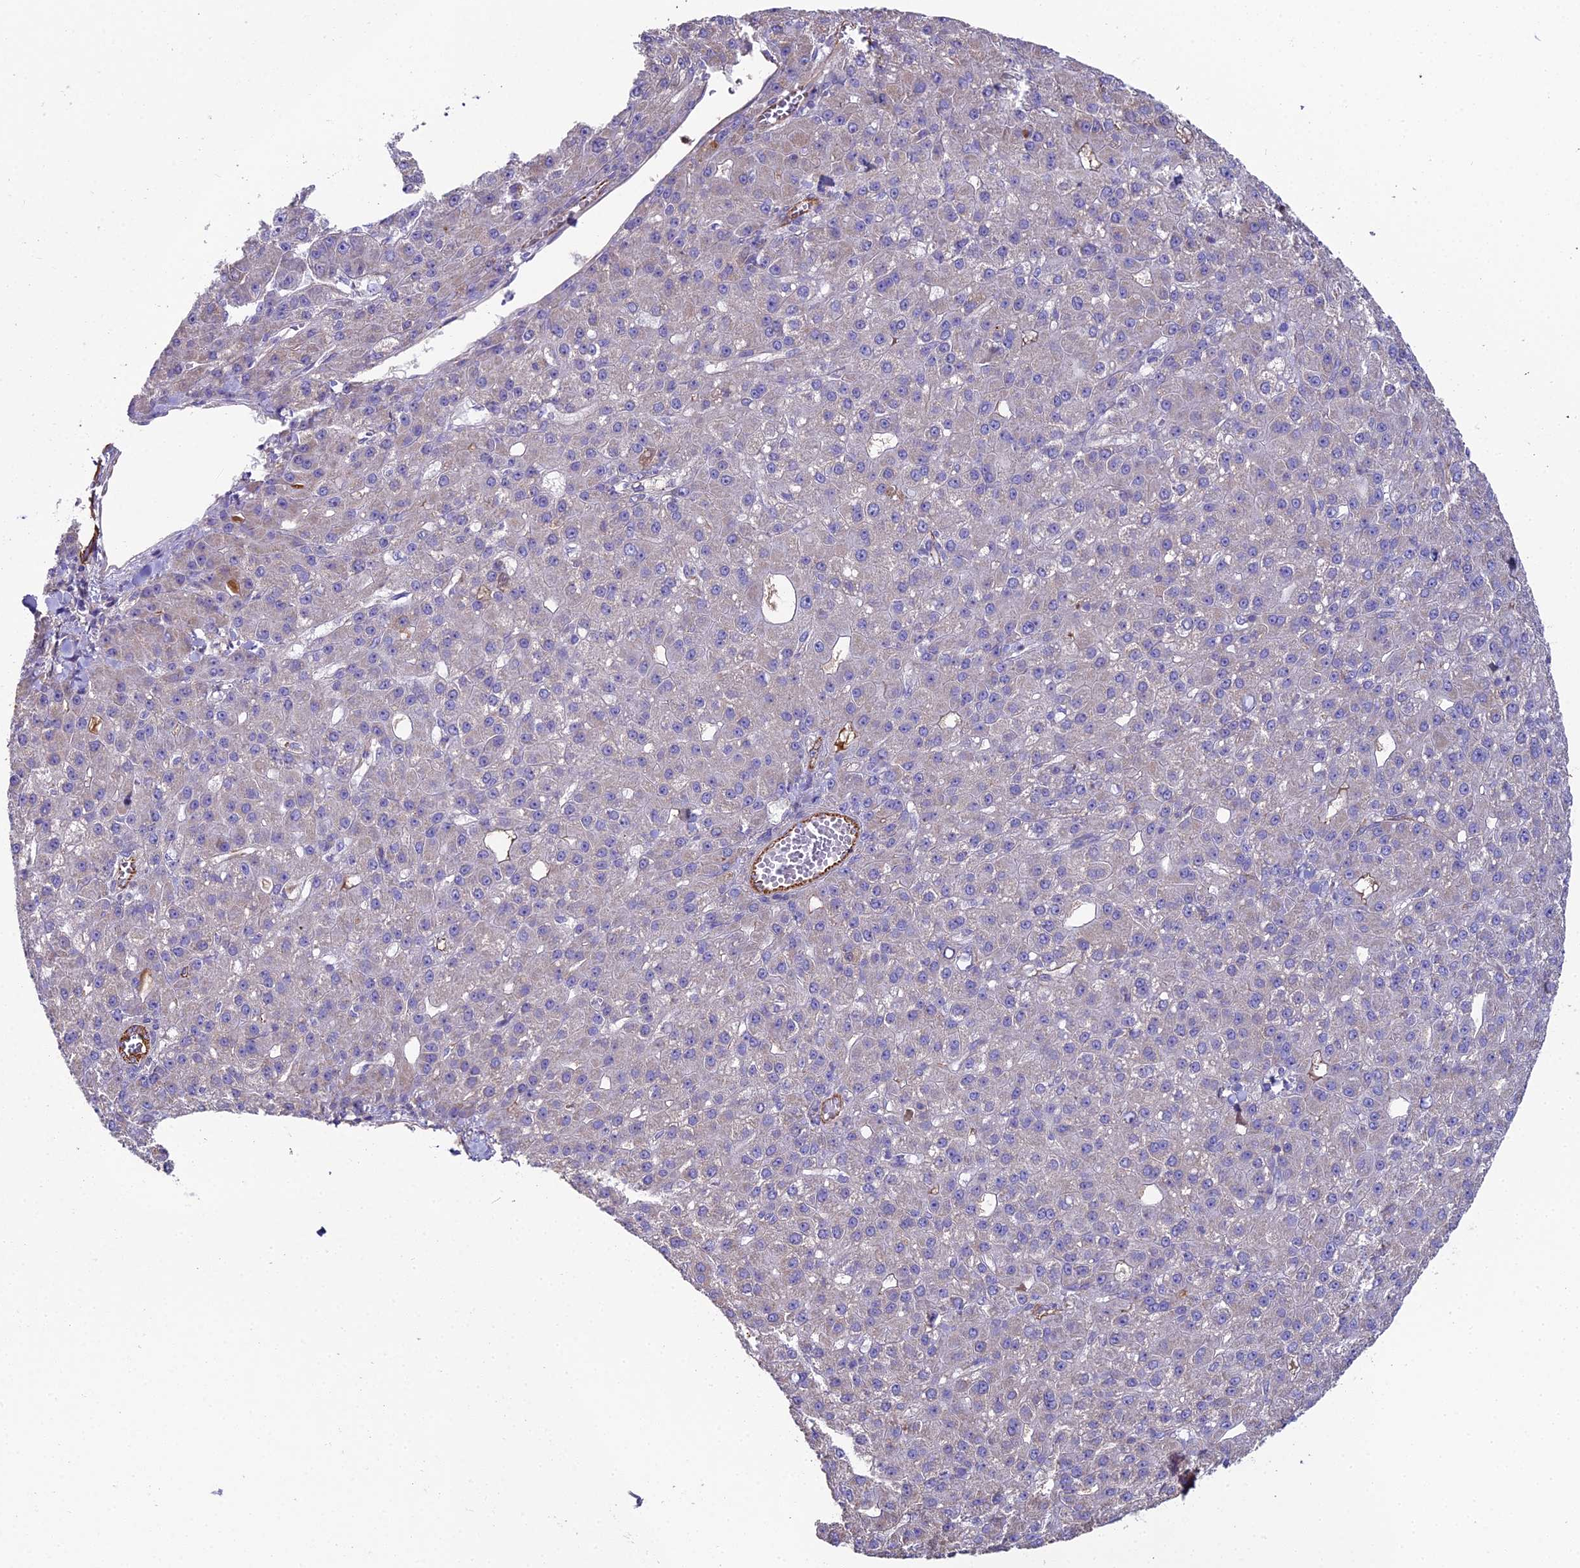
{"staining": {"intensity": "negative", "quantity": "none", "location": "none"}, "tissue": "liver cancer", "cell_type": "Tumor cells", "image_type": "cancer", "snomed": [{"axis": "morphology", "description": "Carcinoma, Hepatocellular, NOS"}, {"axis": "topography", "description": "Liver"}], "caption": "This is a image of immunohistochemistry (IHC) staining of liver hepatocellular carcinoma, which shows no positivity in tumor cells.", "gene": "BEX4", "patient": {"sex": "male", "age": 67}}